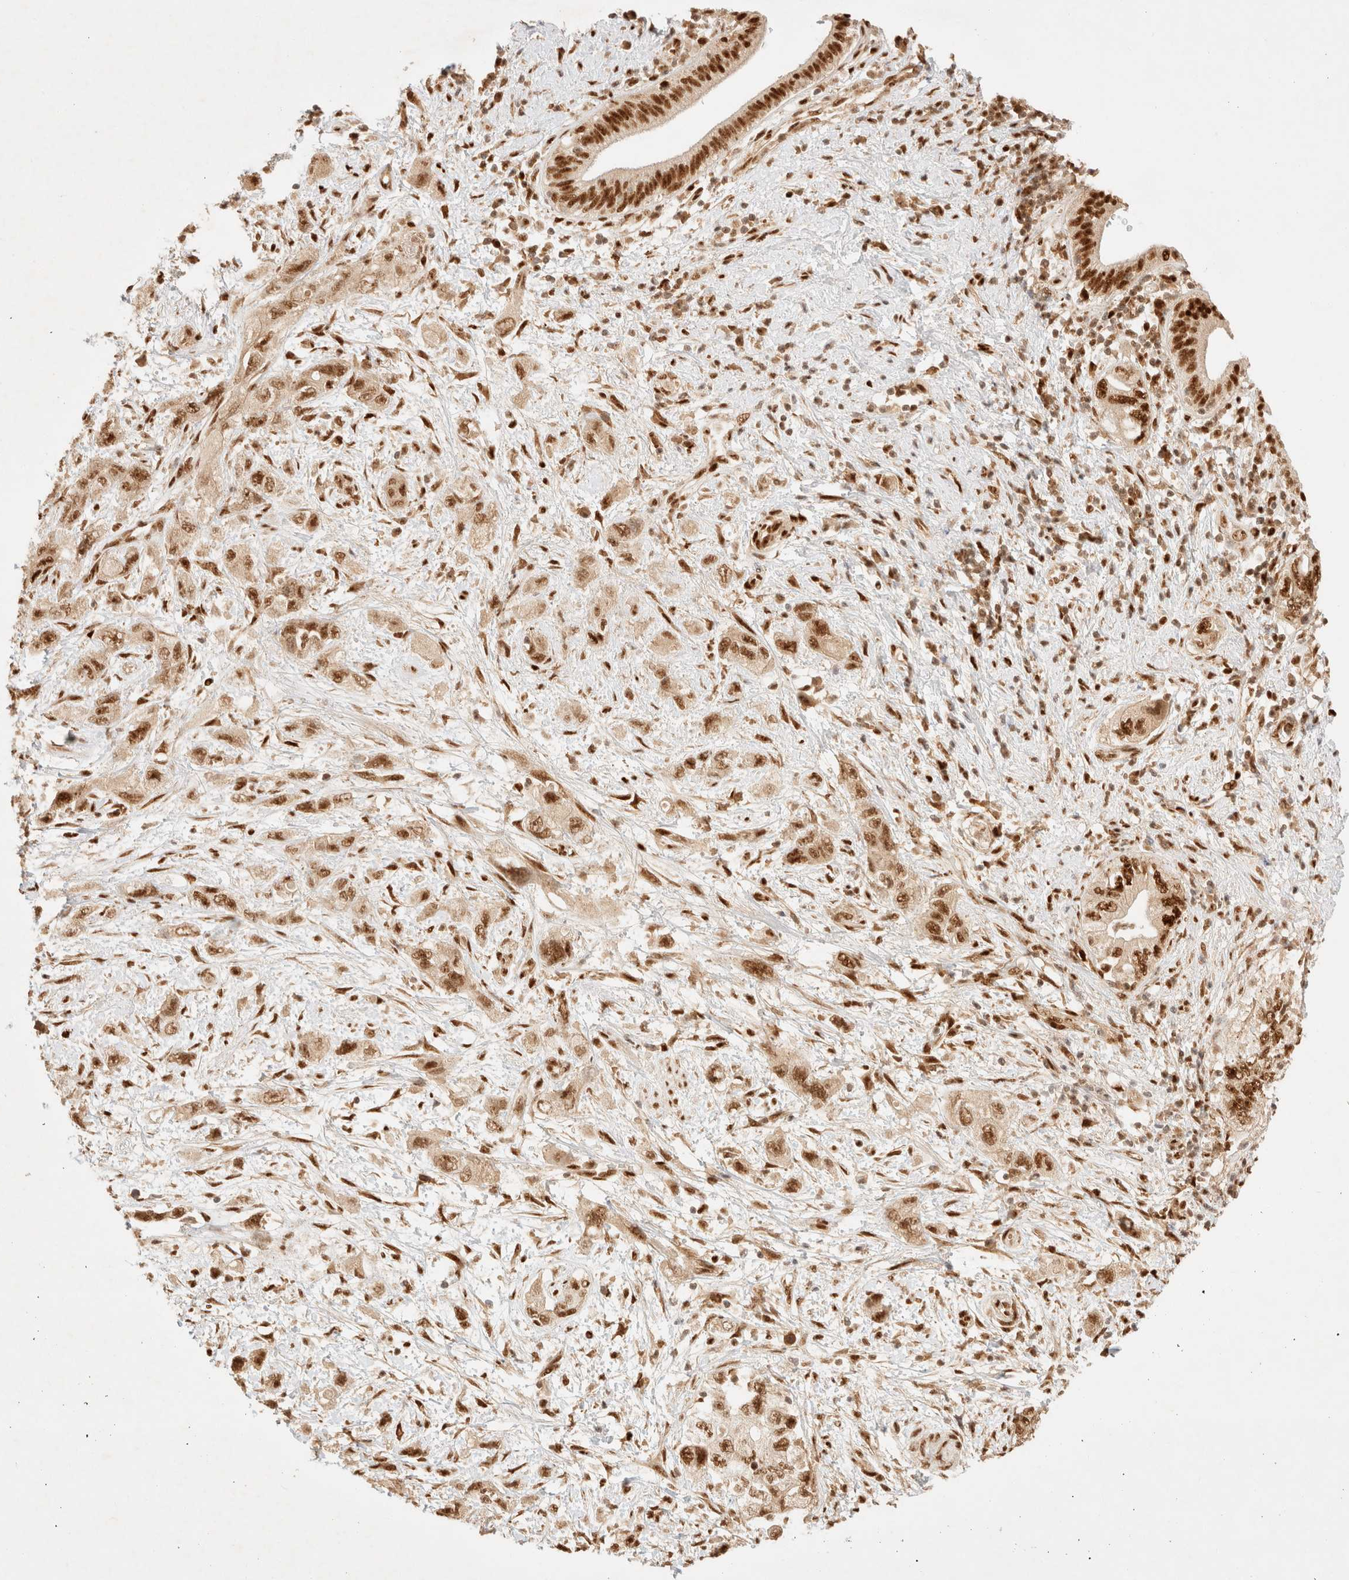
{"staining": {"intensity": "moderate", "quantity": ">75%", "location": "nuclear"}, "tissue": "pancreatic cancer", "cell_type": "Tumor cells", "image_type": "cancer", "snomed": [{"axis": "morphology", "description": "Adenocarcinoma, NOS"}, {"axis": "topography", "description": "Pancreas"}], "caption": "DAB immunohistochemical staining of pancreatic adenocarcinoma displays moderate nuclear protein expression in approximately >75% of tumor cells.", "gene": "ZNF768", "patient": {"sex": "female", "age": 73}}